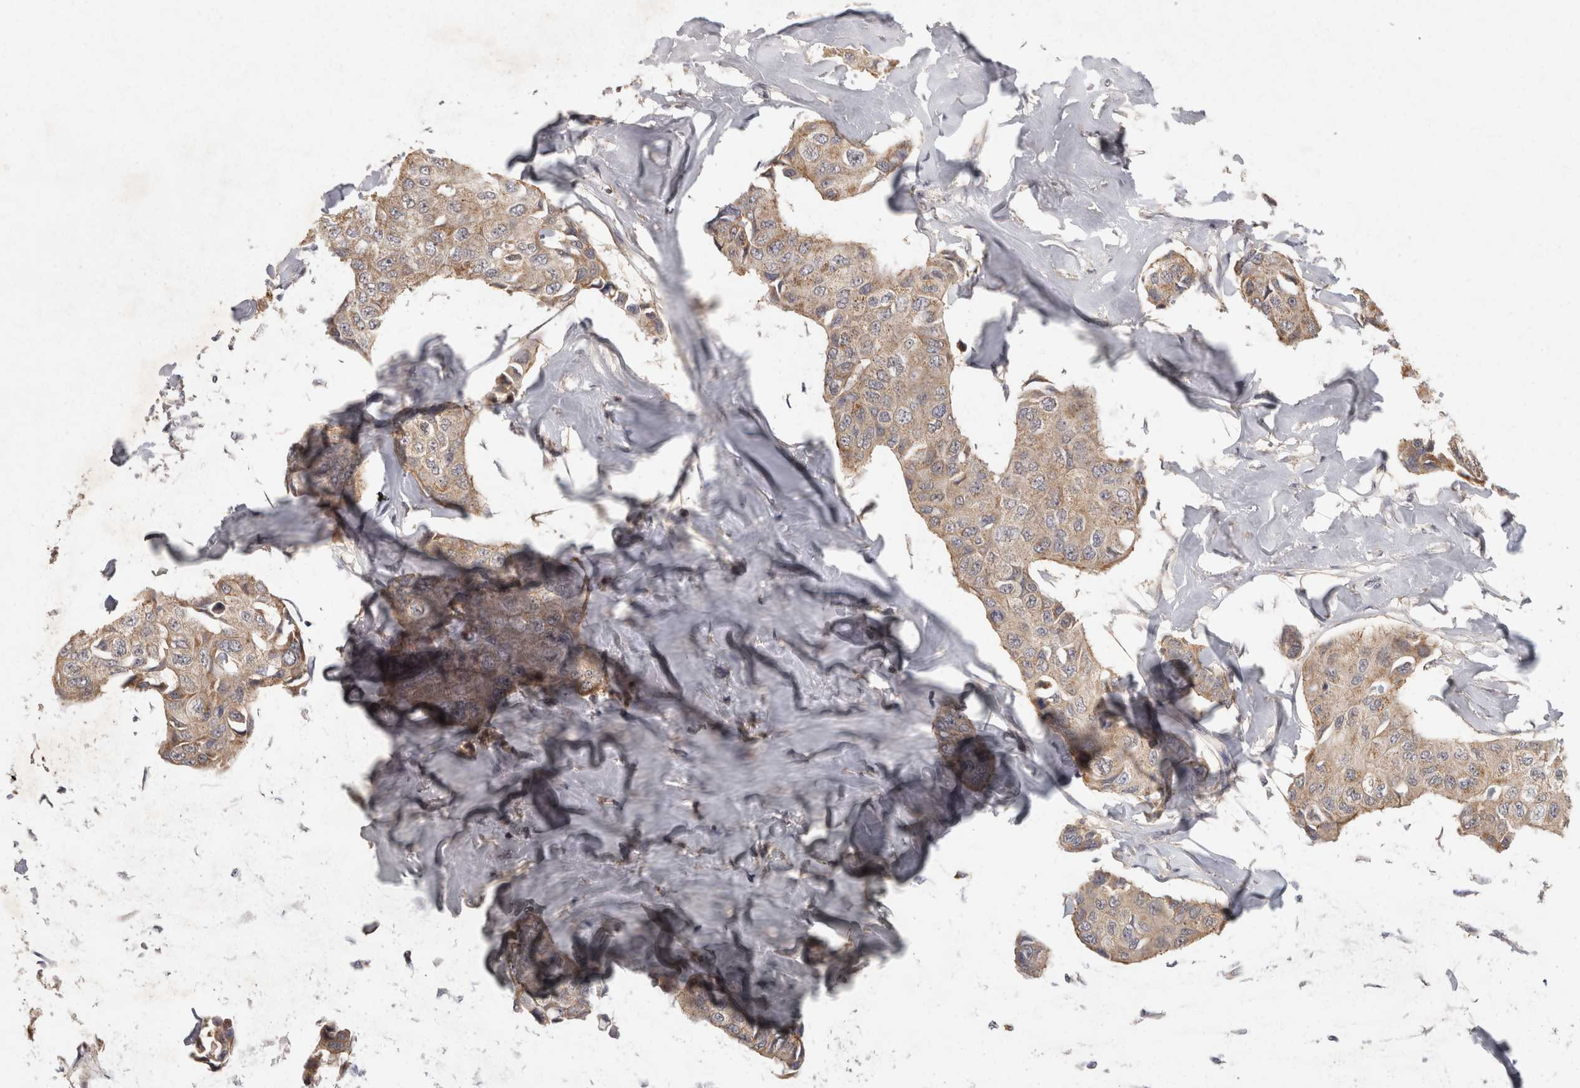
{"staining": {"intensity": "moderate", "quantity": ">75%", "location": "cytoplasmic/membranous"}, "tissue": "breast cancer", "cell_type": "Tumor cells", "image_type": "cancer", "snomed": [{"axis": "morphology", "description": "Duct carcinoma"}, {"axis": "topography", "description": "Breast"}], "caption": "High-power microscopy captured an IHC photomicrograph of breast cancer, revealing moderate cytoplasmic/membranous positivity in about >75% of tumor cells. (Brightfield microscopy of DAB IHC at high magnification).", "gene": "ACAT2", "patient": {"sex": "female", "age": 80}}